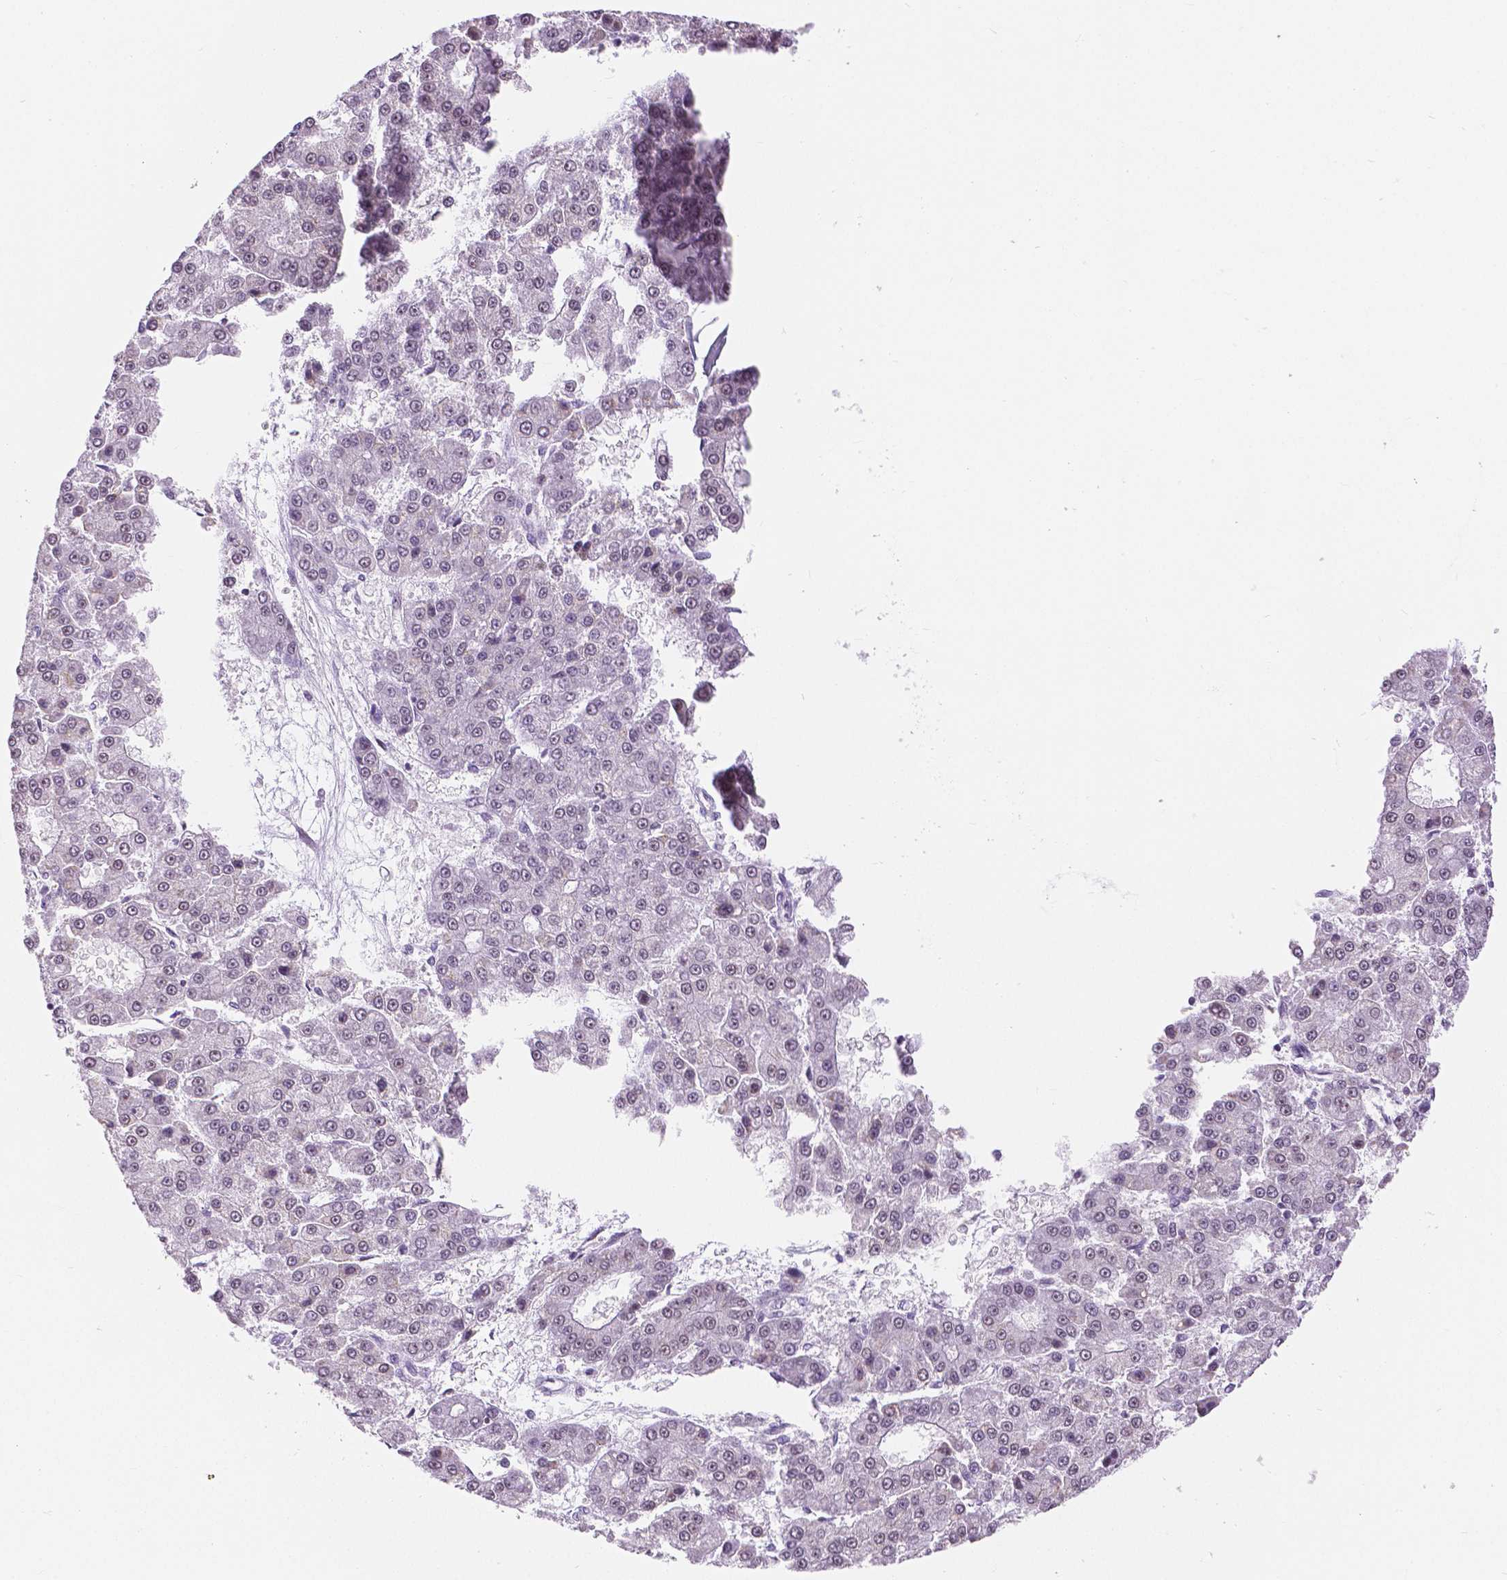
{"staining": {"intensity": "weak", "quantity": "<25%", "location": "nuclear"}, "tissue": "liver cancer", "cell_type": "Tumor cells", "image_type": "cancer", "snomed": [{"axis": "morphology", "description": "Carcinoma, Hepatocellular, NOS"}, {"axis": "topography", "description": "Liver"}], "caption": "The immunohistochemistry photomicrograph has no significant staining in tumor cells of hepatocellular carcinoma (liver) tissue. (DAB (3,3'-diaminobenzidine) immunohistochemistry (IHC), high magnification).", "gene": "NHP2", "patient": {"sex": "male", "age": 70}}